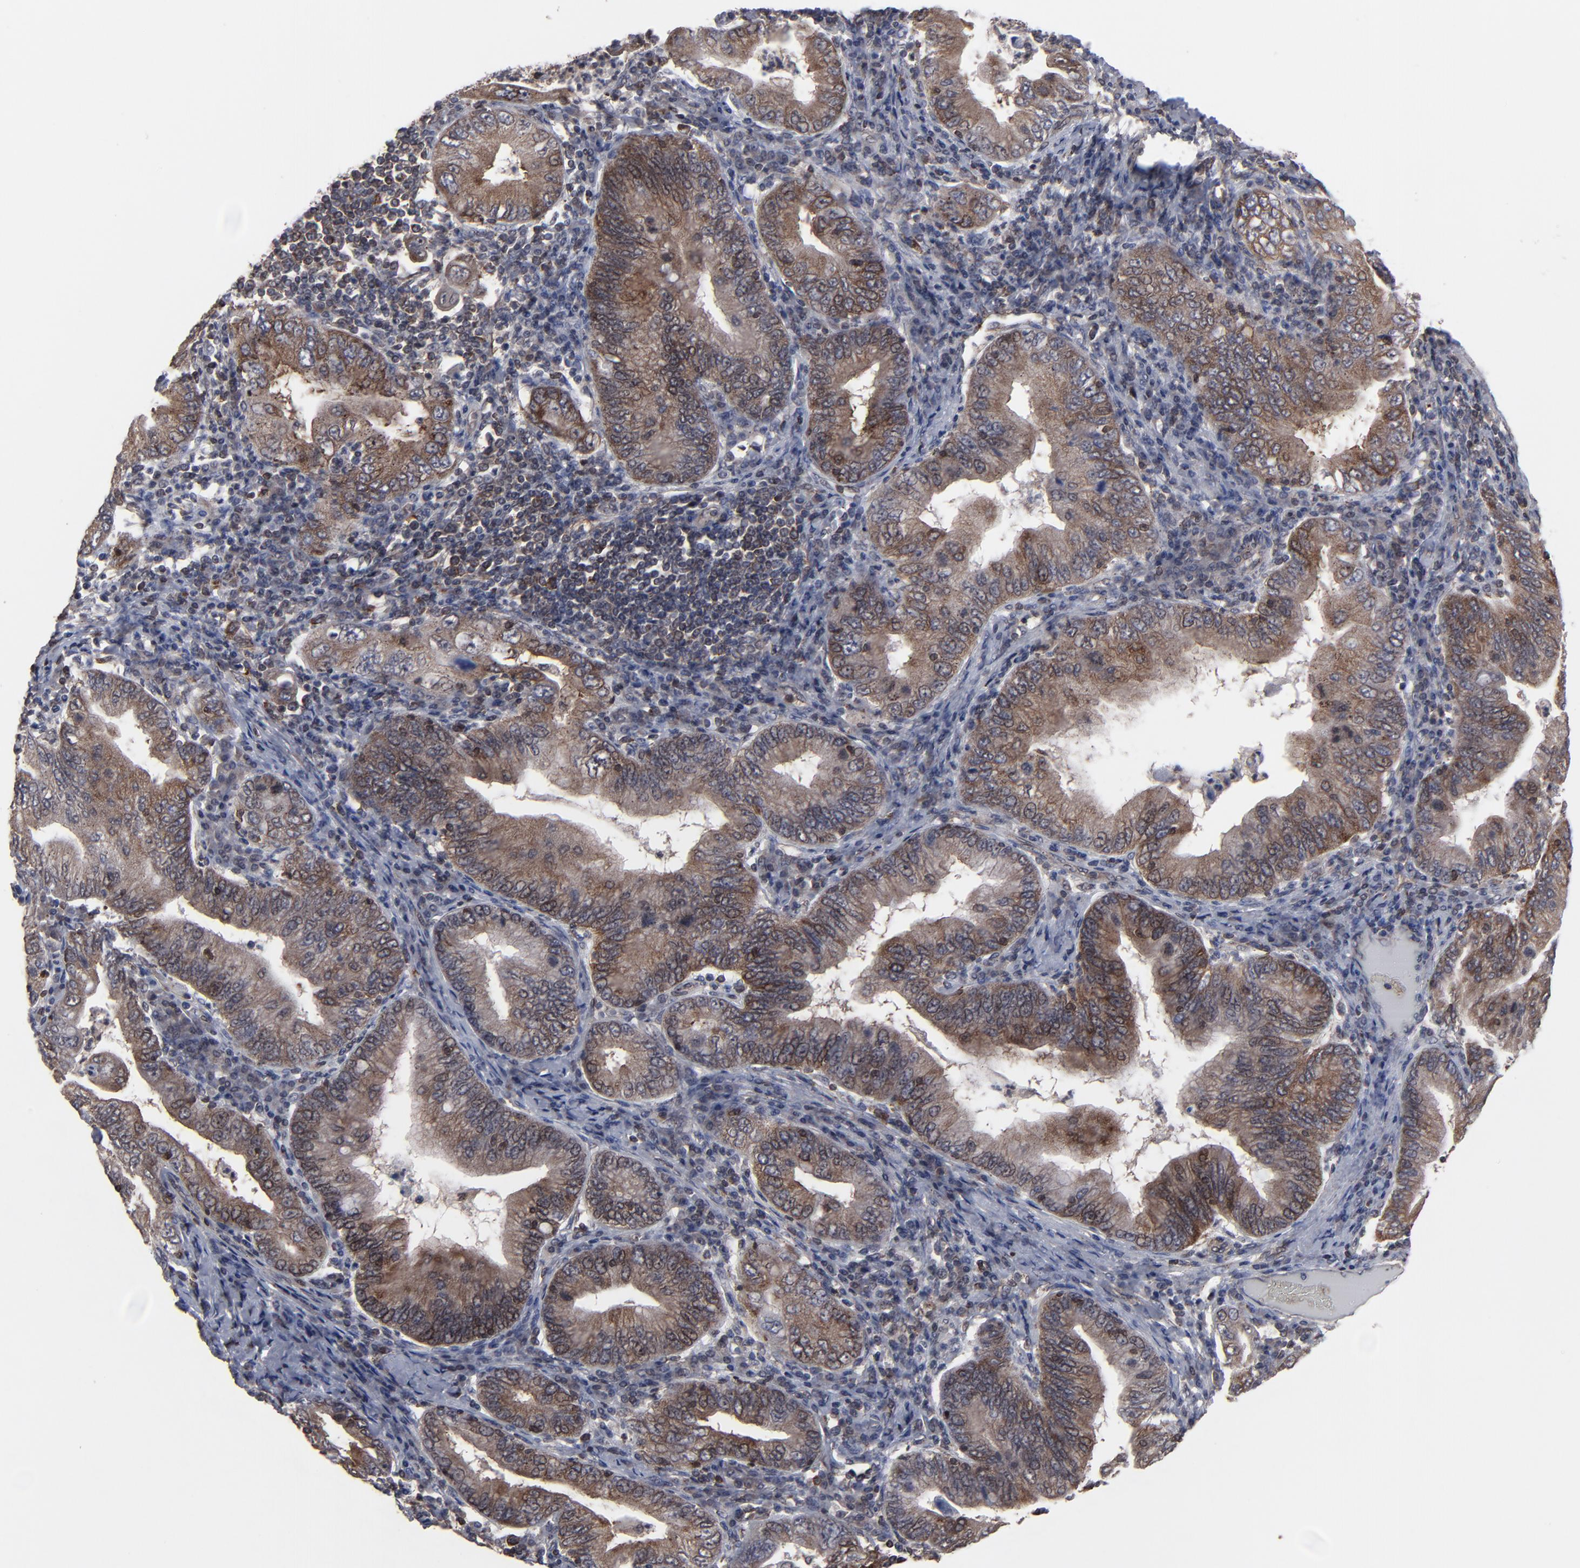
{"staining": {"intensity": "moderate", "quantity": ">75%", "location": "cytoplasmic/membranous,nuclear"}, "tissue": "stomach cancer", "cell_type": "Tumor cells", "image_type": "cancer", "snomed": [{"axis": "morphology", "description": "Normal tissue, NOS"}, {"axis": "morphology", "description": "Adenocarcinoma, NOS"}, {"axis": "topography", "description": "Esophagus"}, {"axis": "topography", "description": "Stomach, upper"}, {"axis": "topography", "description": "Peripheral nerve tissue"}], "caption": "Immunohistochemistry of adenocarcinoma (stomach) exhibits medium levels of moderate cytoplasmic/membranous and nuclear positivity in approximately >75% of tumor cells.", "gene": "KIAA2026", "patient": {"sex": "male", "age": 62}}